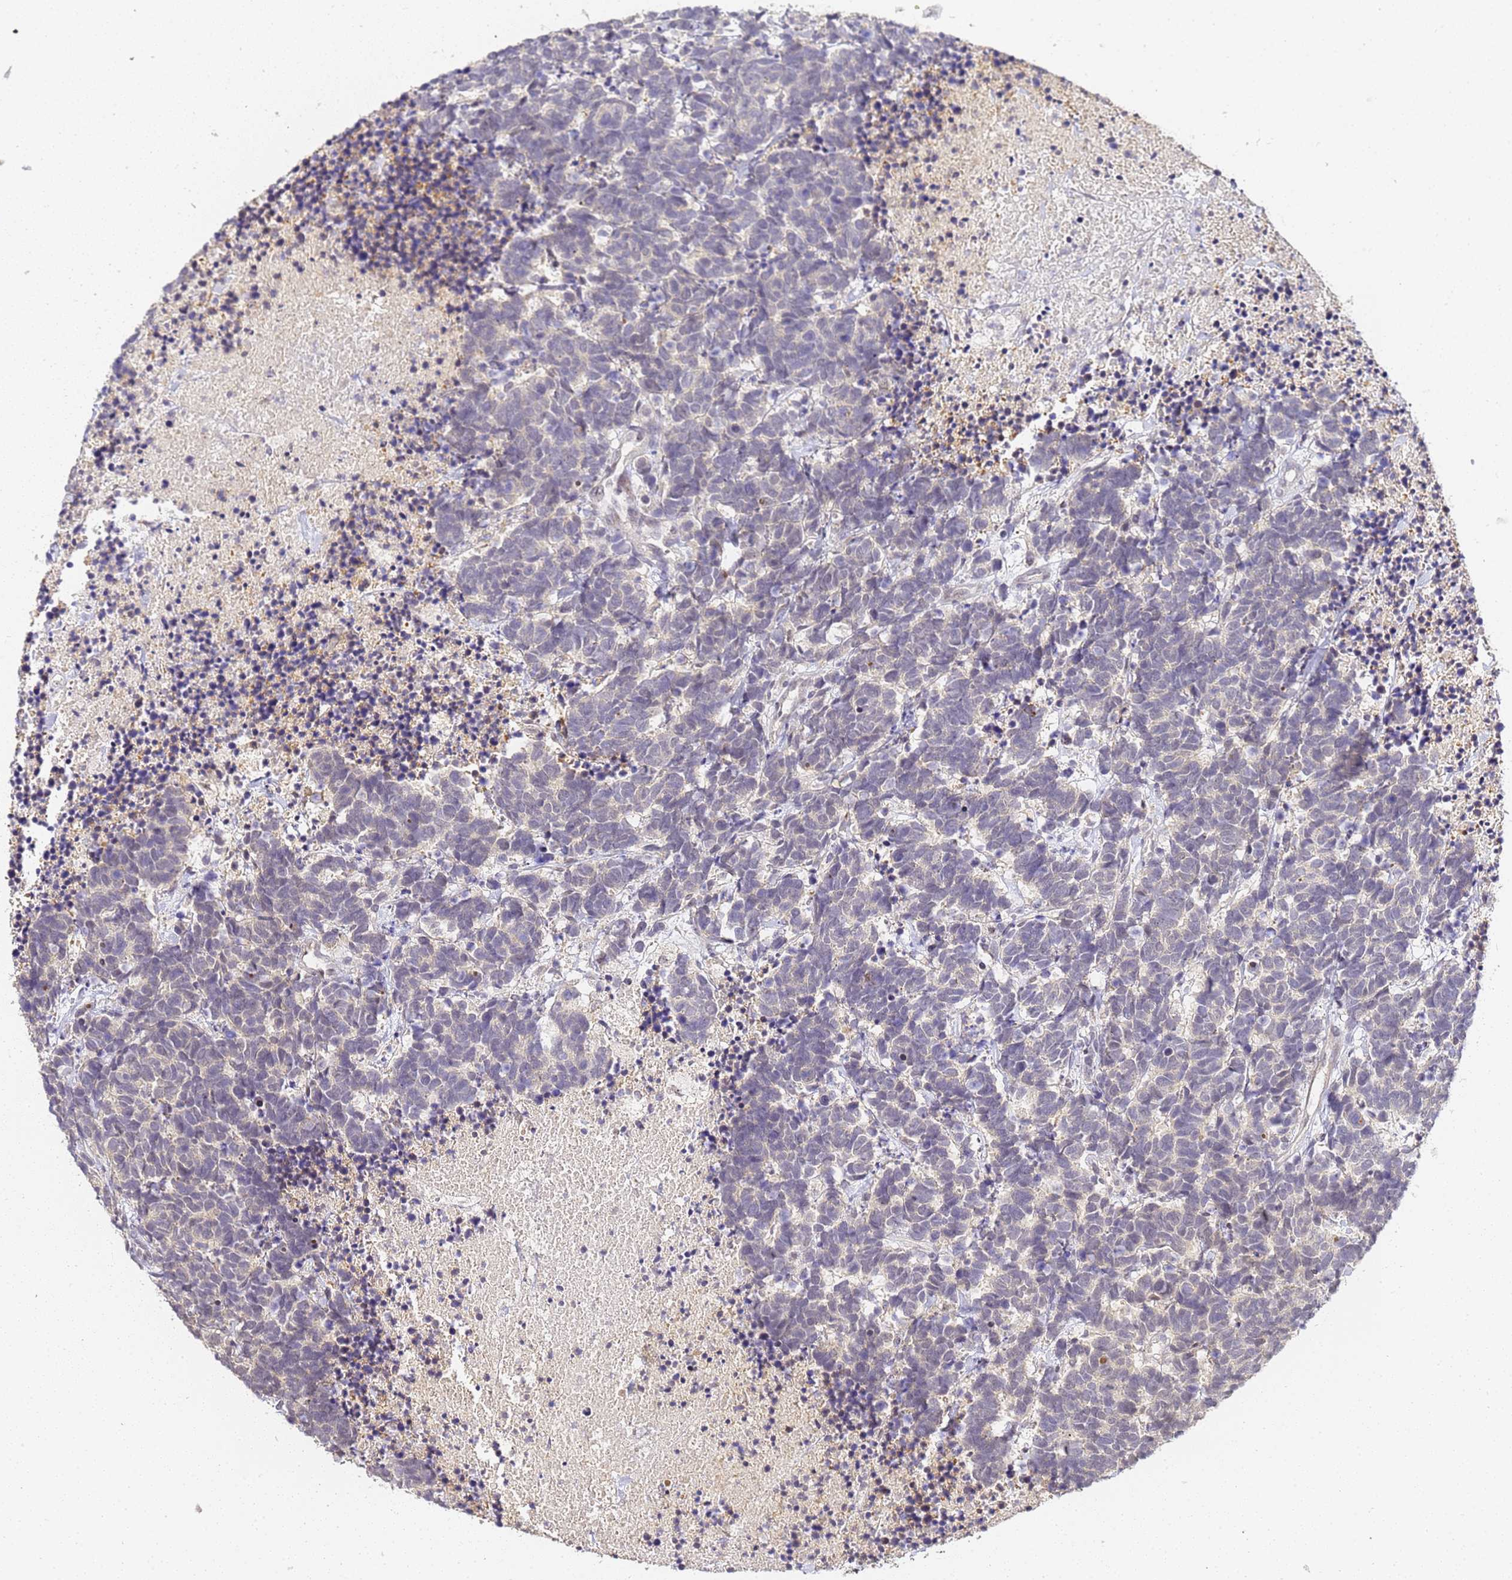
{"staining": {"intensity": "negative", "quantity": "none", "location": "none"}, "tissue": "carcinoid", "cell_type": "Tumor cells", "image_type": "cancer", "snomed": [{"axis": "morphology", "description": "Carcinoma, NOS"}, {"axis": "morphology", "description": "Carcinoid, malignant, NOS"}, {"axis": "topography", "description": "Prostate"}], "caption": "The IHC histopathology image has no significant expression in tumor cells of carcinoma tissue.", "gene": "LSM3", "patient": {"sex": "male", "age": 57}}